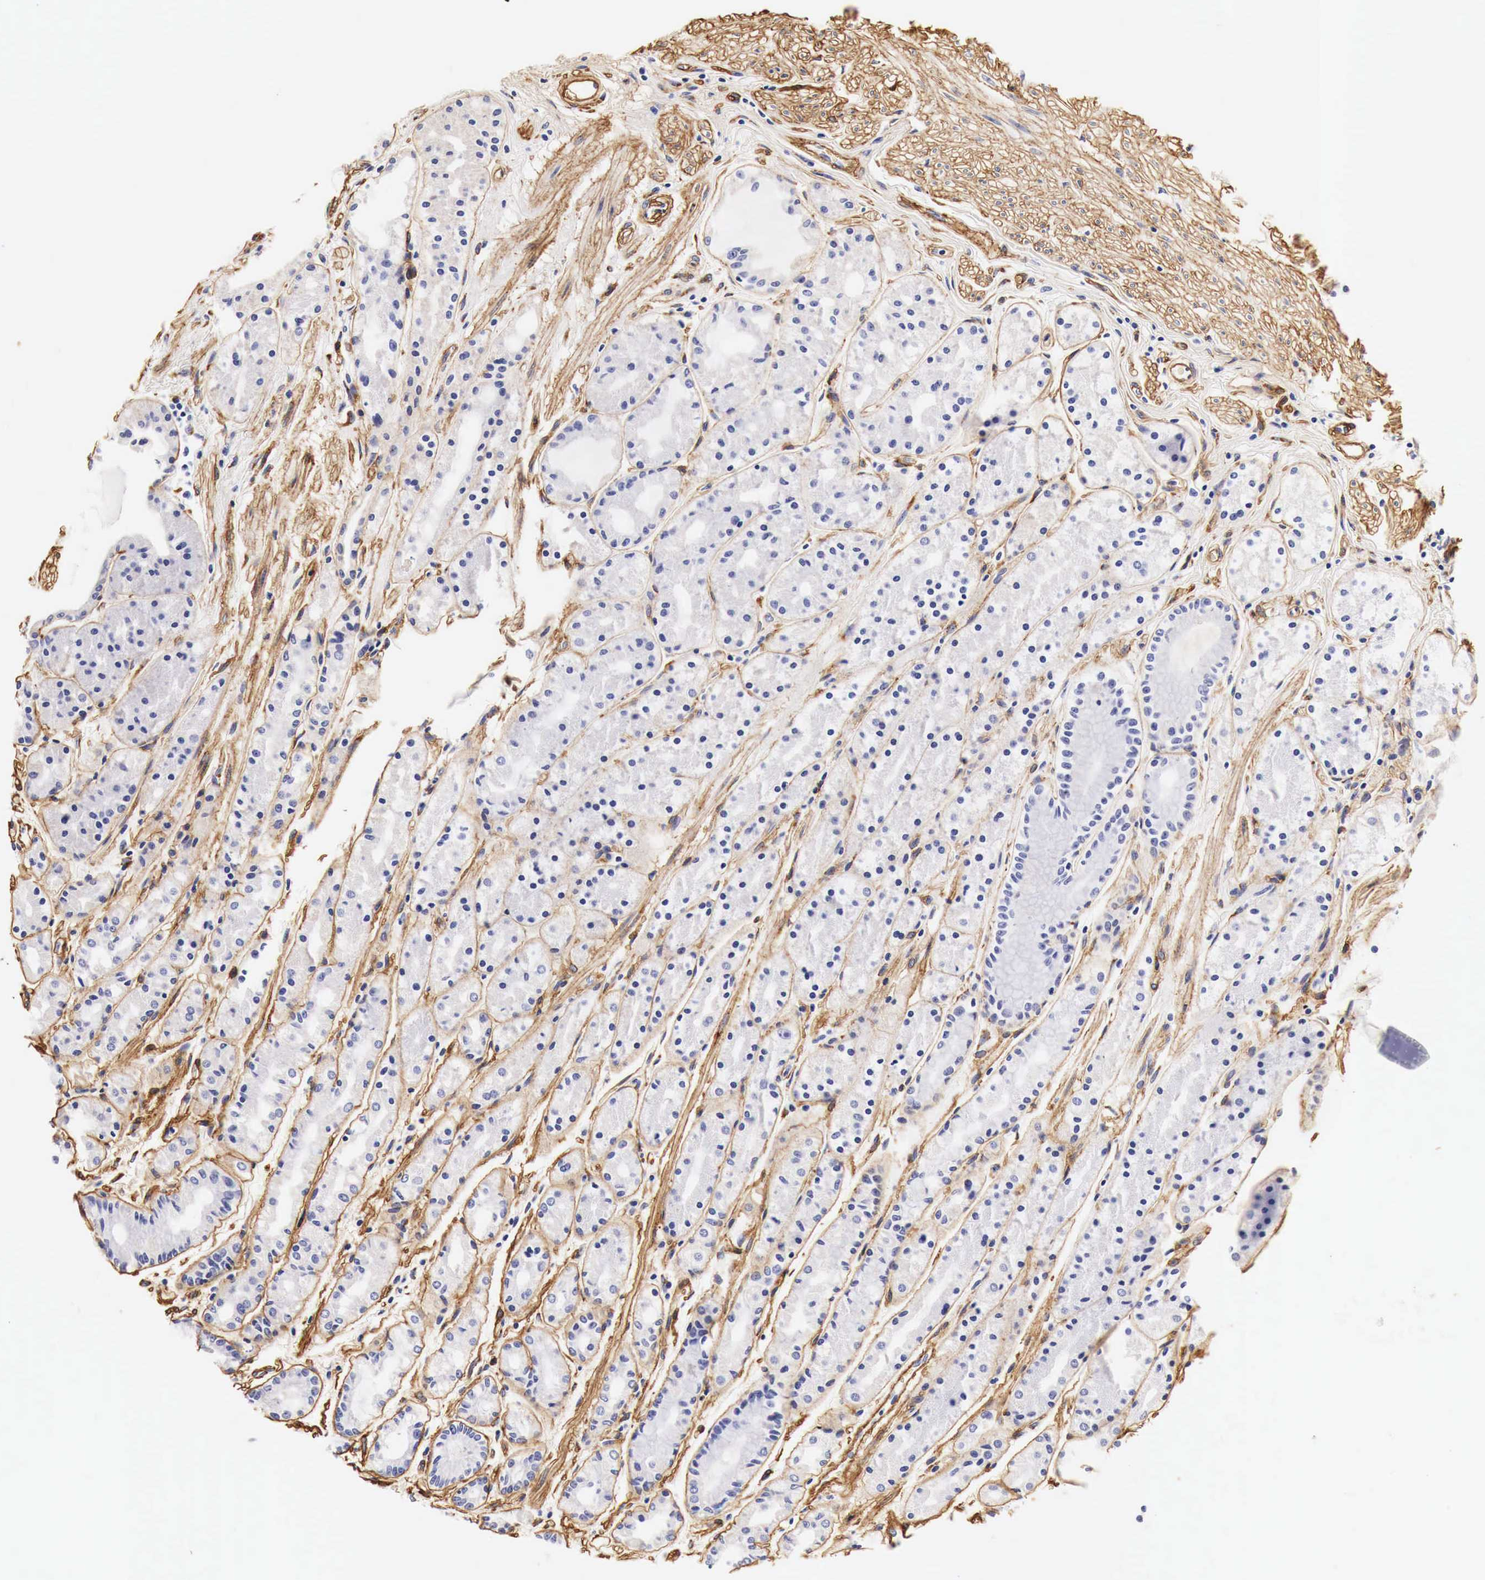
{"staining": {"intensity": "negative", "quantity": "none", "location": "none"}, "tissue": "stomach", "cell_type": "Glandular cells", "image_type": "normal", "snomed": [{"axis": "morphology", "description": "Normal tissue, NOS"}, {"axis": "topography", "description": "Stomach, upper"}], "caption": "DAB (3,3'-diaminobenzidine) immunohistochemical staining of benign human stomach displays no significant expression in glandular cells.", "gene": "LAMB2", "patient": {"sex": "male", "age": 72}}